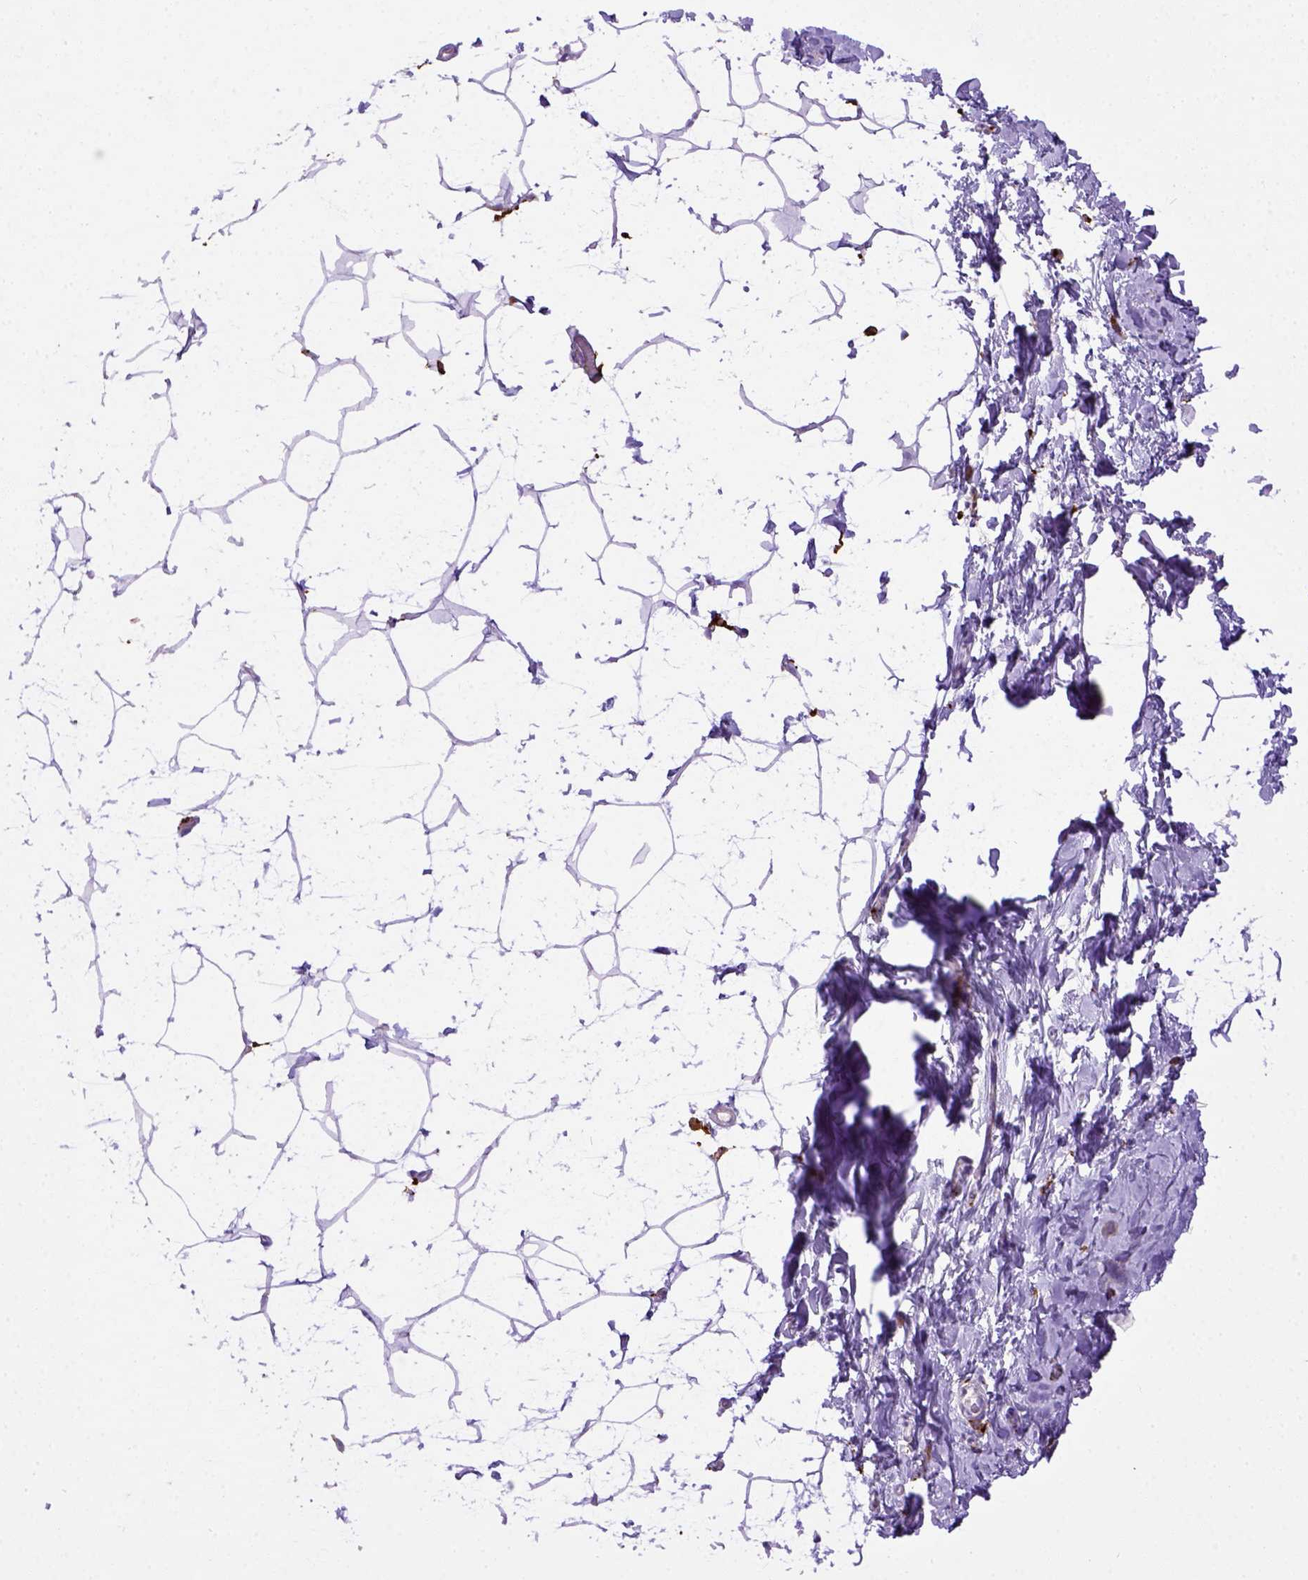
{"staining": {"intensity": "negative", "quantity": "none", "location": "none"}, "tissue": "breast", "cell_type": "Adipocytes", "image_type": "normal", "snomed": [{"axis": "morphology", "description": "Normal tissue, NOS"}, {"axis": "topography", "description": "Breast"}], "caption": "DAB (3,3'-diaminobenzidine) immunohistochemical staining of normal human breast exhibits no significant staining in adipocytes. (DAB IHC, high magnification).", "gene": "CD68", "patient": {"sex": "female", "age": 32}}